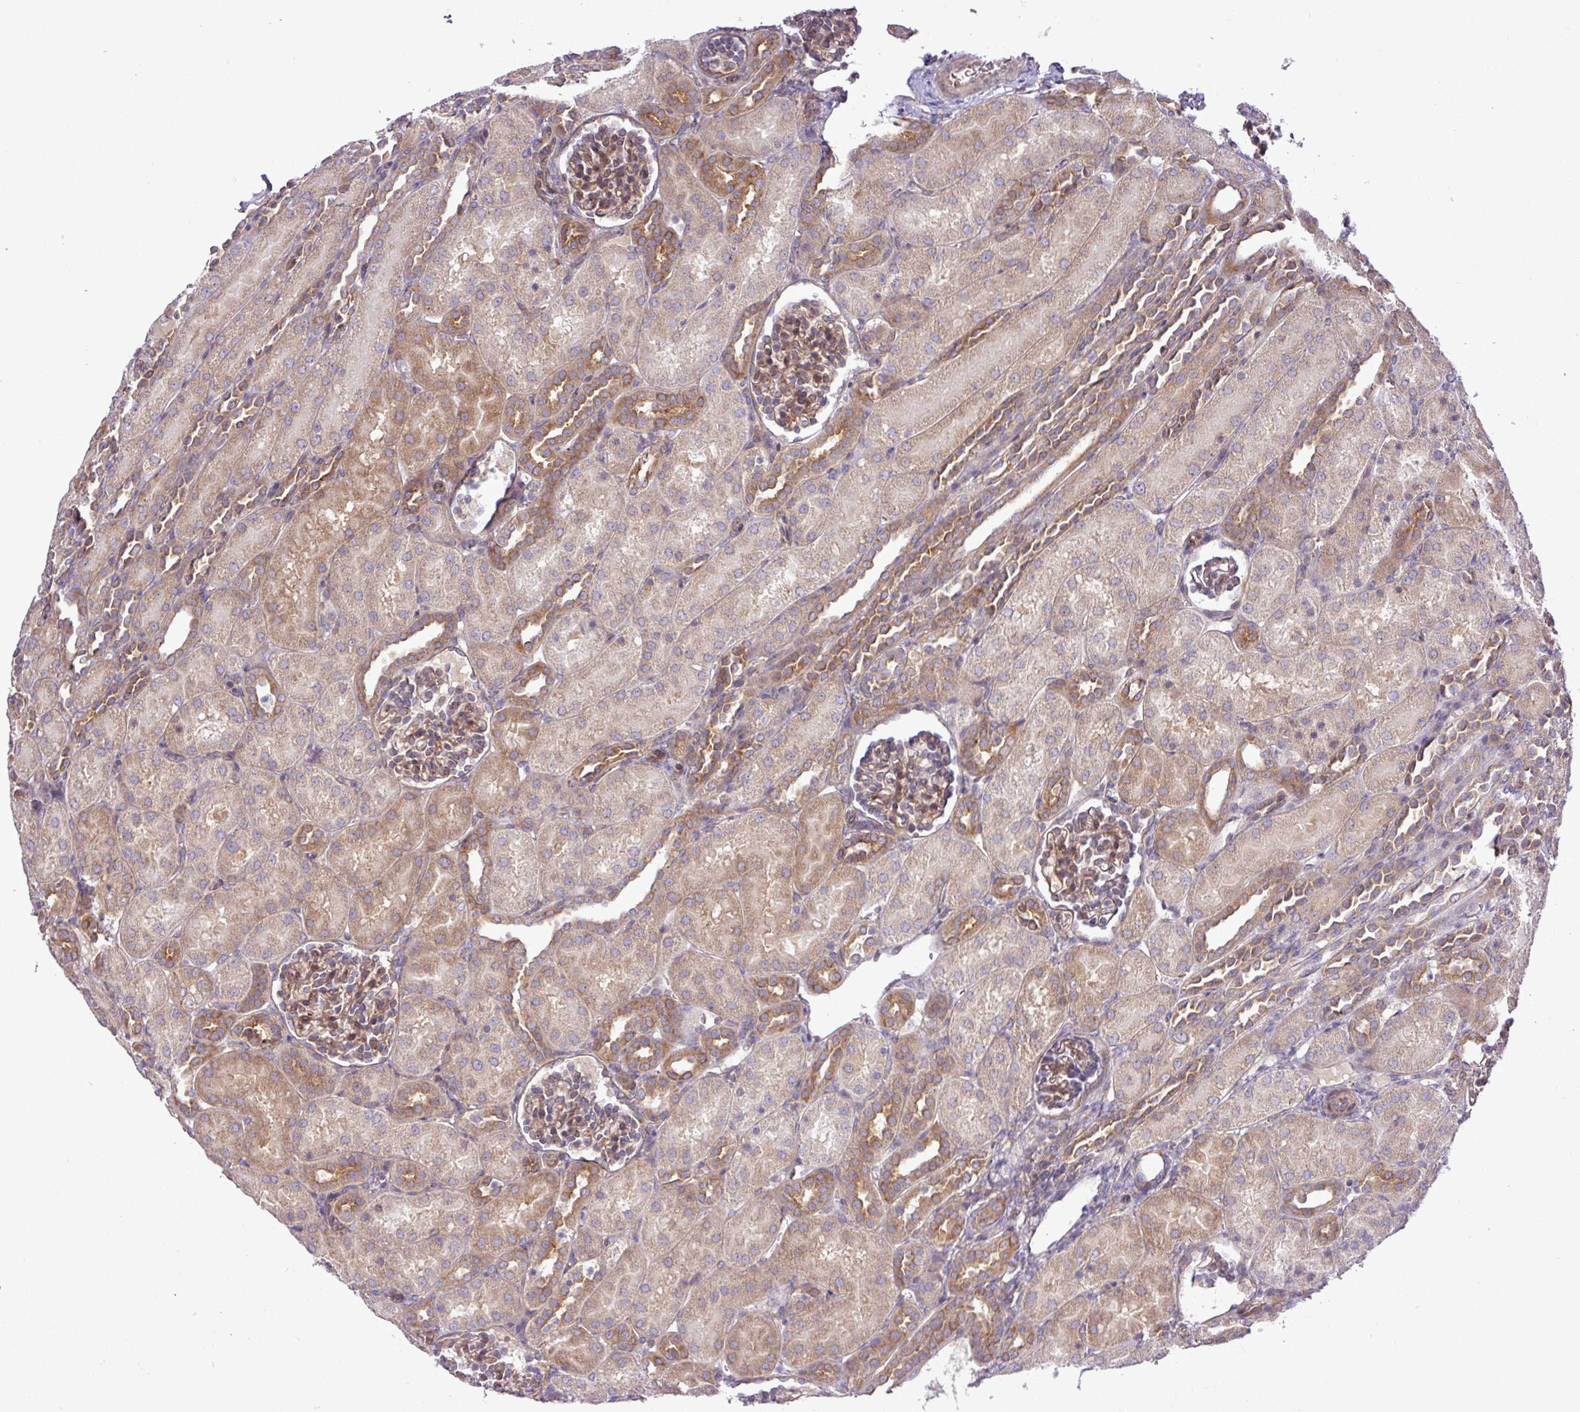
{"staining": {"intensity": "moderate", "quantity": ">75%", "location": "cytoplasmic/membranous"}, "tissue": "kidney", "cell_type": "Cells in glomeruli", "image_type": "normal", "snomed": [{"axis": "morphology", "description": "Normal tissue, NOS"}, {"axis": "topography", "description": "Kidney"}], "caption": "About >75% of cells in glomeruli in benign human kidney reveal moderate cytoplasmic/membranous protein expression as visualized by brown immunohistochemical staining.", "gene": "FAM222B", "patient": {"sex": "male", "age": 1}}